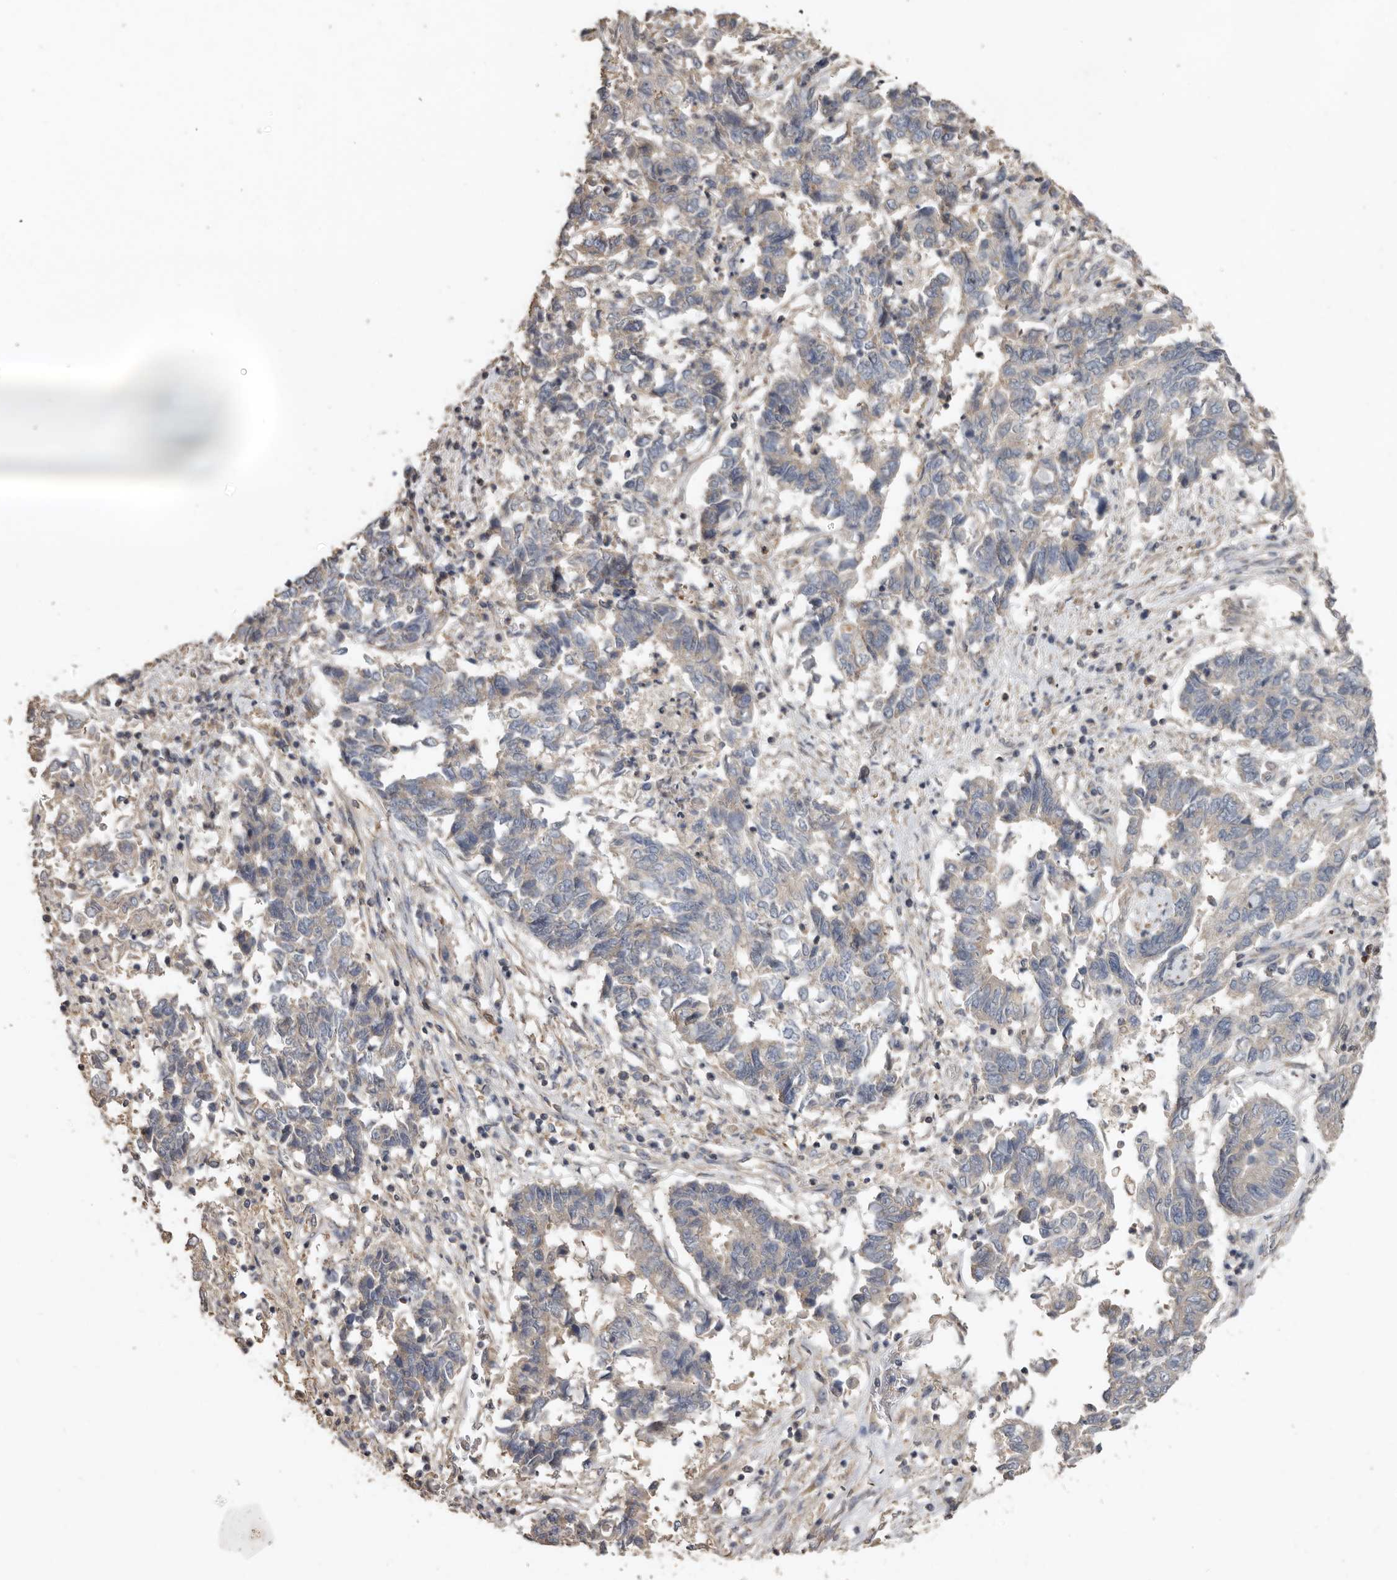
{"staining": {"intensity": "negative", "quantity": "none", "location": "none"}, "tissue": "endometrial cancer", "cell_type": "Tumor cells", "image_type": "cancer", "snomed": [{"axis": "morphology", "description": "Adenocarcinoma, NOS"}, {"axis": "topography", "description": "Endometrium"}], "caption": "Immunohistochemistry micrograph of neoplastic tissue: endometrial adenocarcinoma stained with DAB reveals no significant protein expression in tumor cells.", "gene": "FLCN", "patient": {"sex": "female", "age": 80}}